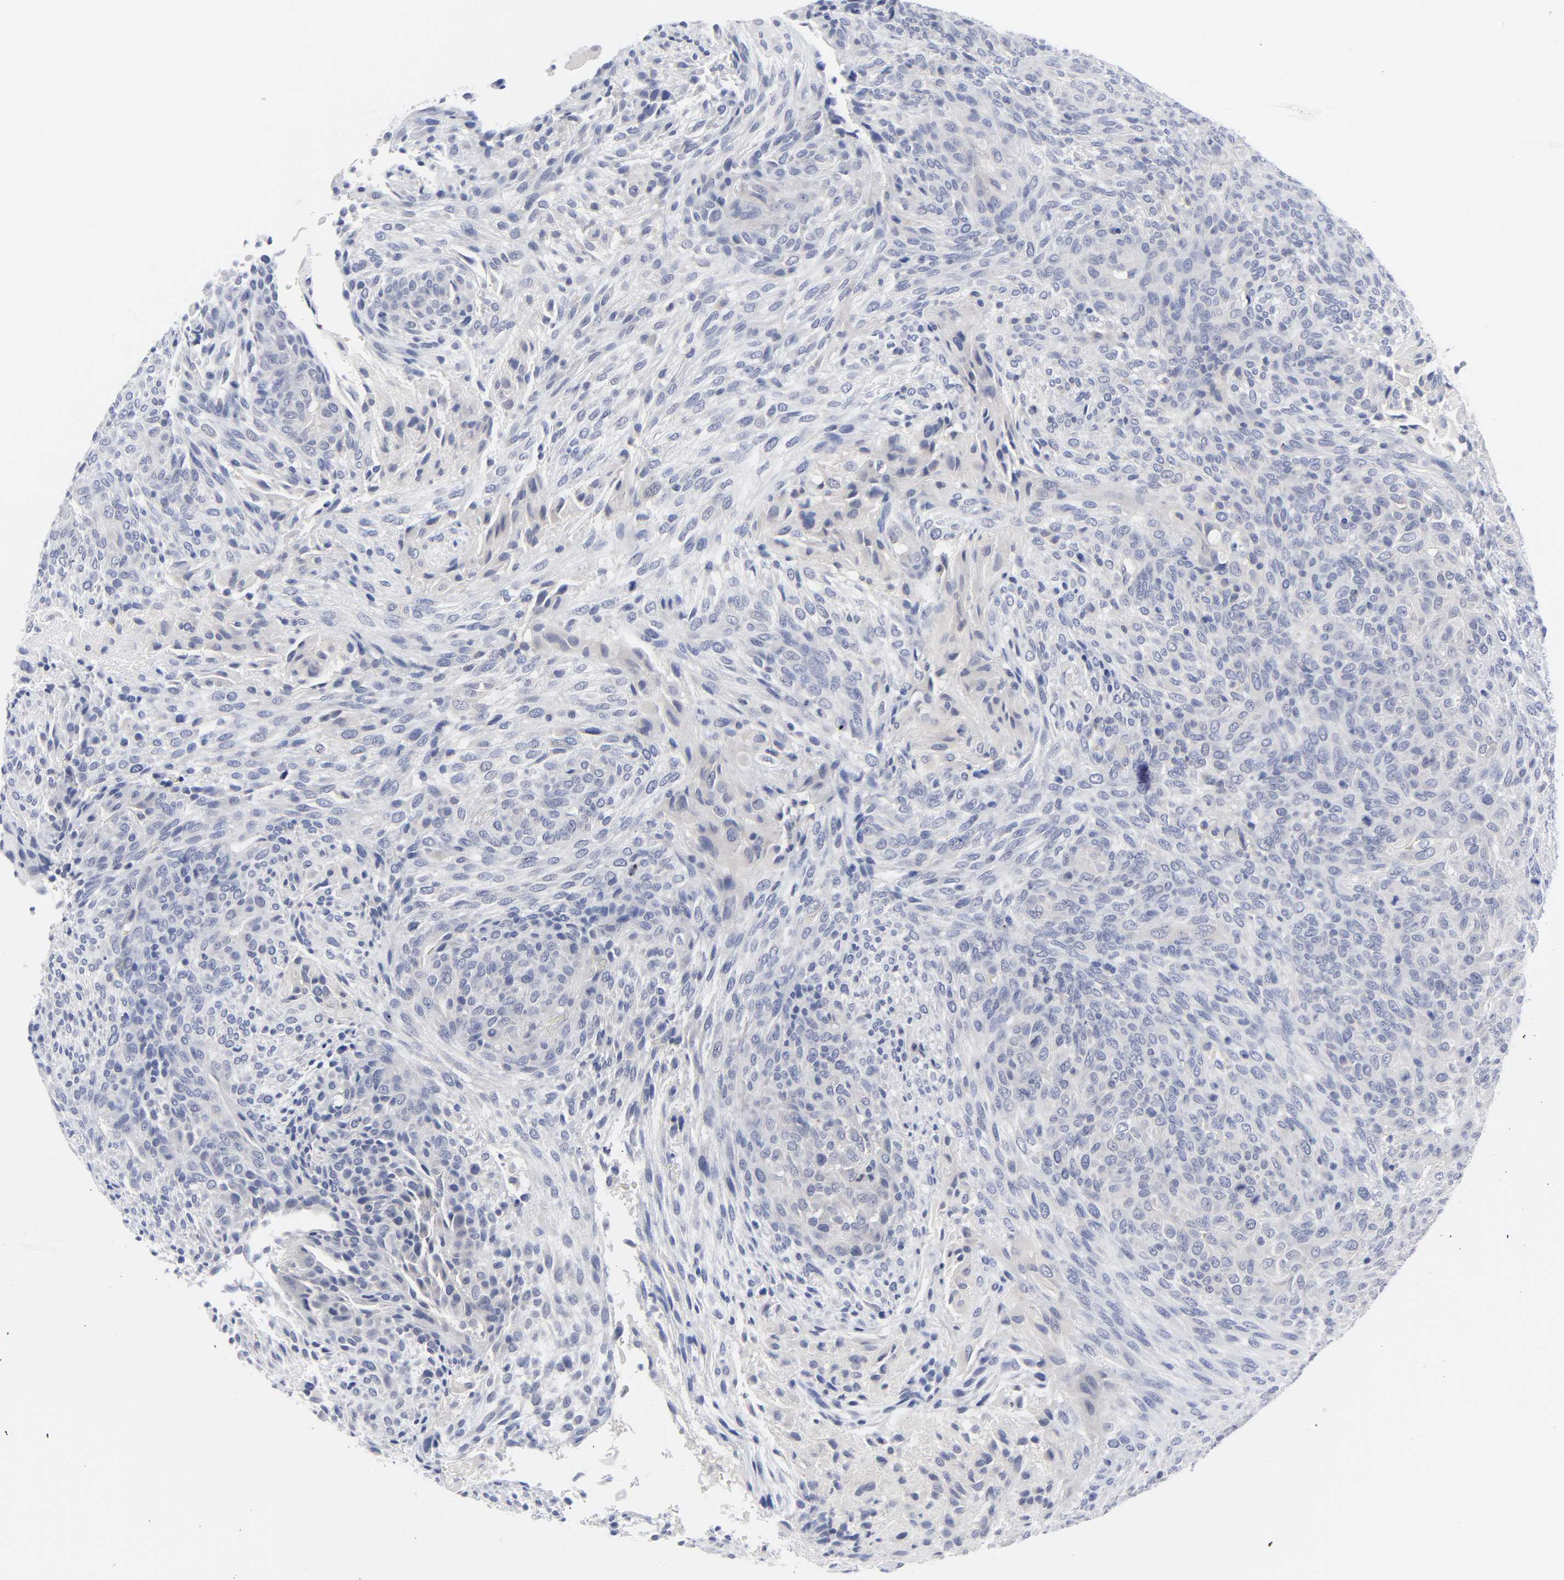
{"staining": {"intensity": "negative", "quantity": "none", "location": "none"}, "tissue": "glioma", "cell_type": "Tumor cells", "image_type": "cancer", "snomed": [{"axis": "morphology", "description": "Glioma, malignant, High grade"}, {"axis": "topography", "description": "Cerebral cortex"}], "caption": "Immunohistochemistry micrograph of neoplastic tissue: high-grade glioma (malignant) stained with DAB shows no significant protein positivity in tumor cells.", "gene": "CLEC4G", "patient": {"sex": "female", "age": 55}}